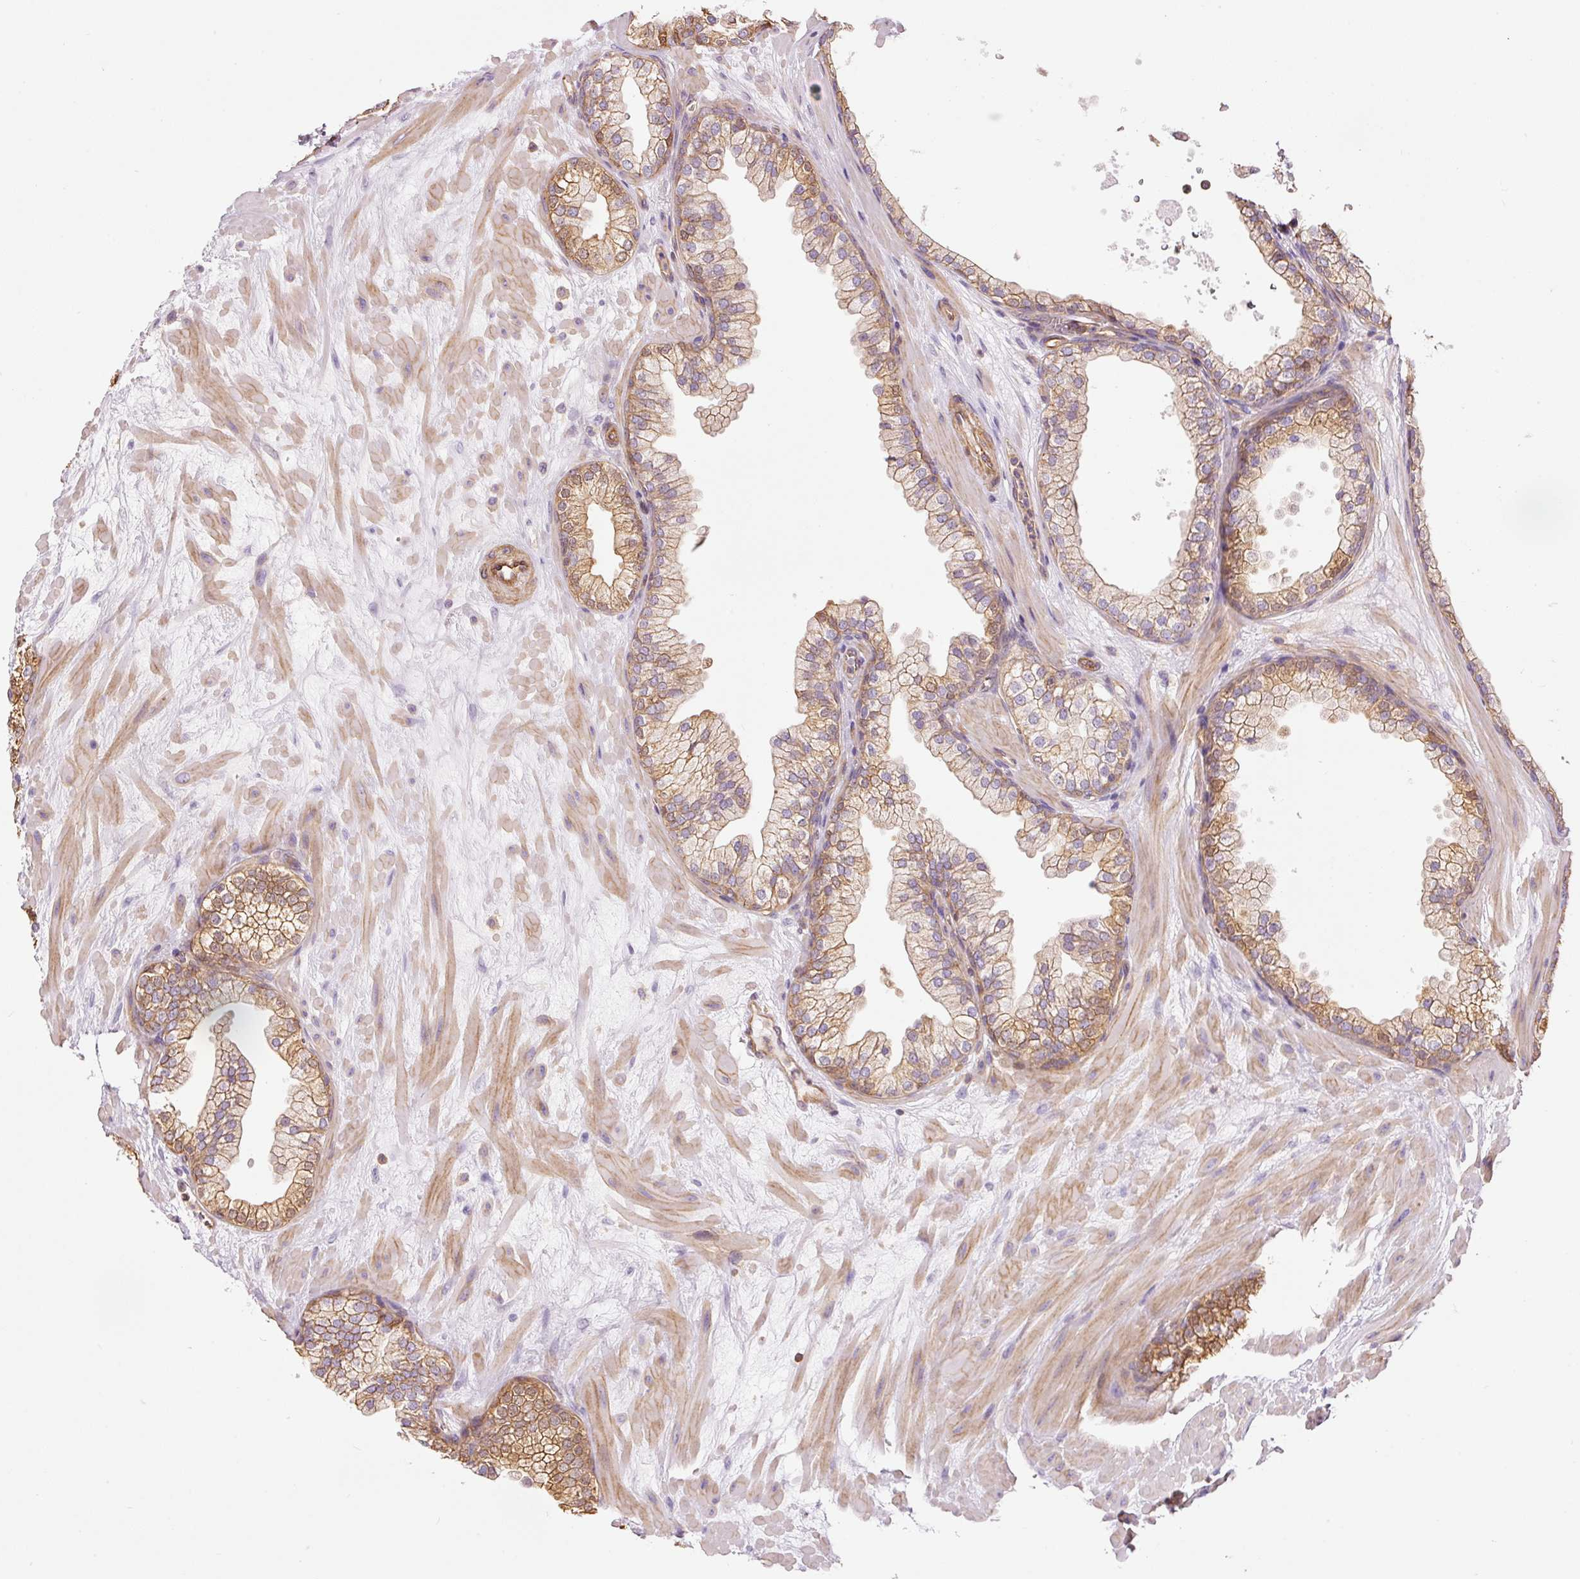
{"staining": {"intensity": "moderate", "quantity": ">75%", "location": "cytoplasmic/membranous"}, "tissue": "prostate", "cell_type": "Glandular cells", "image_type": "normal", "snomed": [{"axis": "morphology", "description": "Normal tissue, NOS"}, {"axis": "topography", "description": "Prostate"}, {"axis": "topography", "description": "Peripheral nerve tissue"}], "caption": "Glandular cells exhibit medium levels of moderate cytoplasmic/membranous staining in approximately >75% of cells in normal human prostate.", "gene": "PPP1R1B", "patient": {"sex": "male", "age": 61}}